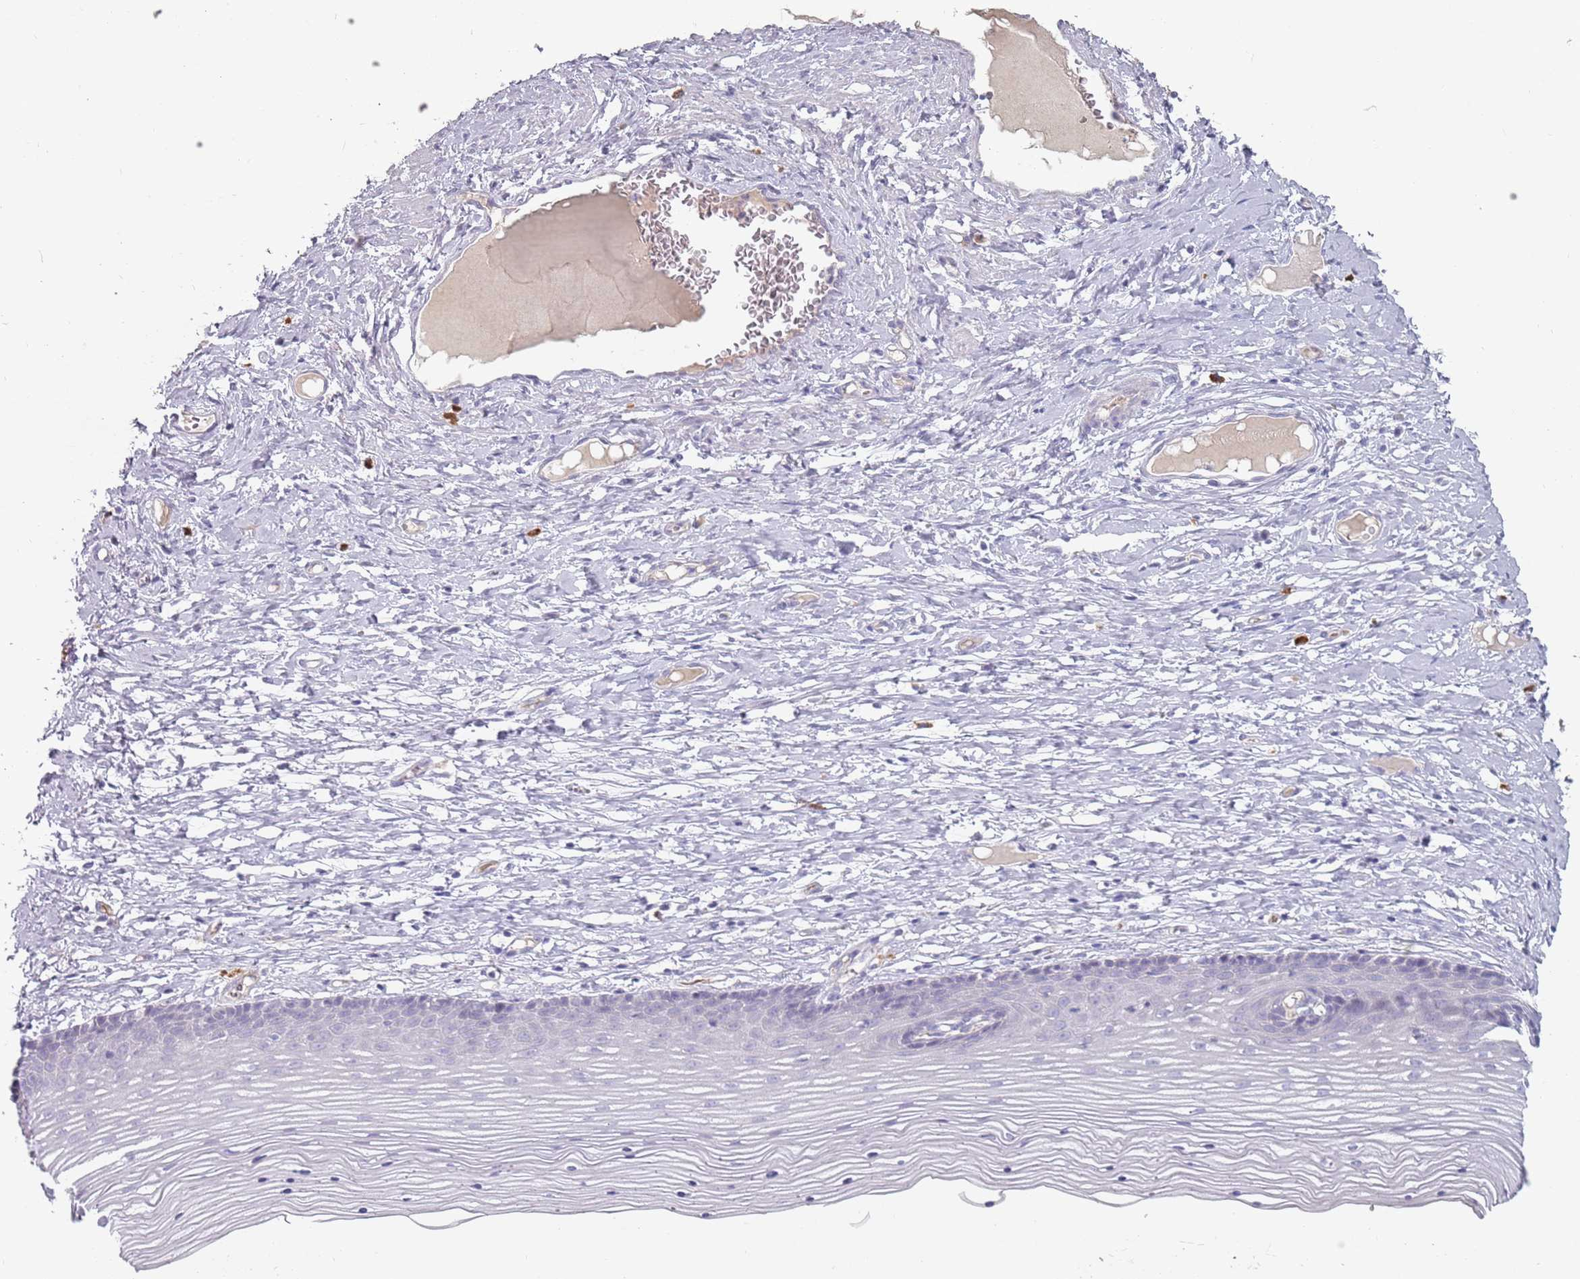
{"staining": {"intensity": "negative", "quantity": "none", "location": "none"}, "tissue": "cervix", "cell_type": "Glandular cells", "image_type": "normal", "snomed": [{"axis": "morphology", "description": "Normal tissue, NOS"}, {"axis": "topography", "description": "Cervix"}], "caption": "Immunohistochemical staining of unremarkable cervix exhibits no significant positivity in glandular cells.", "gene": "DDX4", "patient": {"sex": "female", "age": 42}}